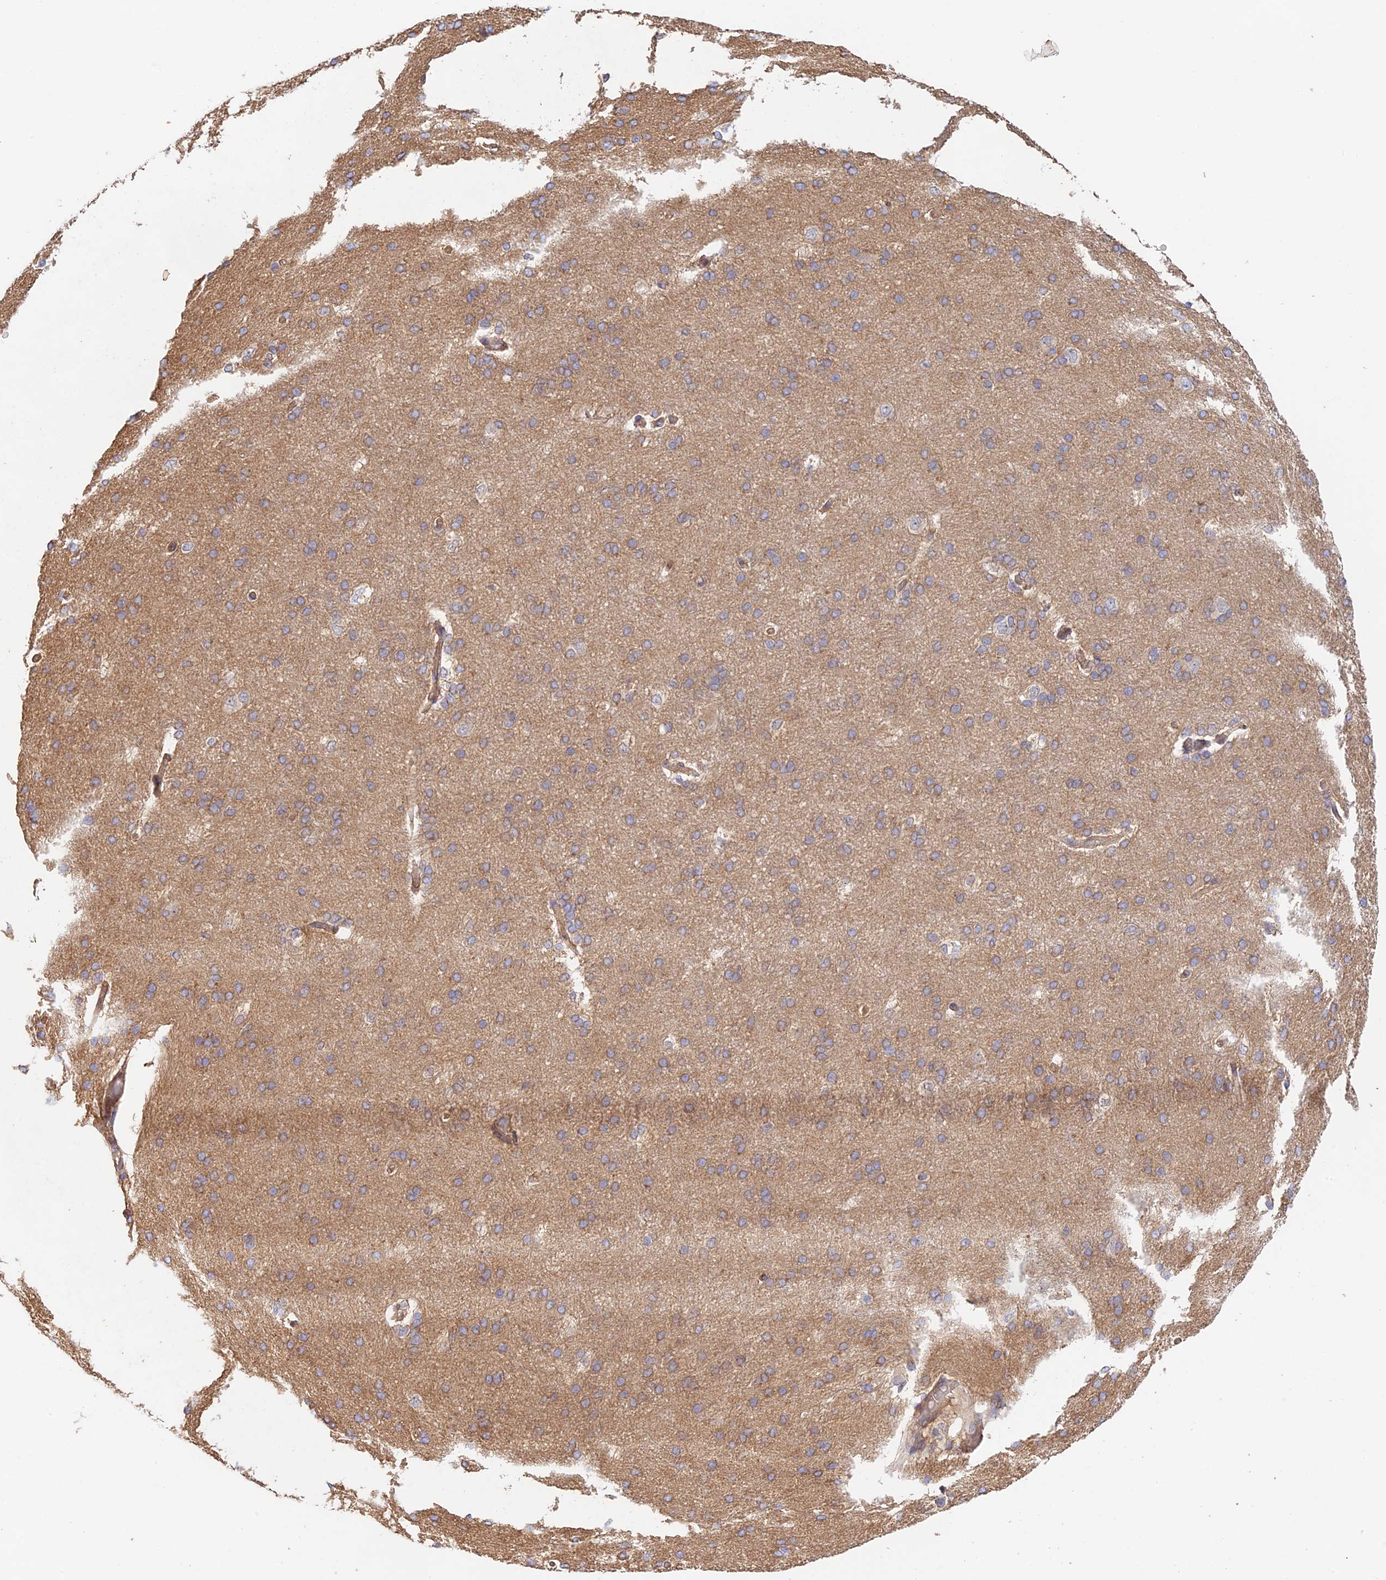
{"staining": {"intensity": "weak", "quantity": ">75%", "location": "cytoplasmic/membranous"}, "tissue": "cerebral cortex", "cell_type": "Endothelial cells", "image_type": "normal", "snomed": [{"axis": "morphology", "description": "Normal tissue, NOS"}, {"axis": "topography", "description": "Cerebral cortex"}], "caption": "High-power microscopy captured an immunohistochemistry (IHC) micrograph of benign cerebral cortex, revealing weak cytoplasmic/membranous expression in approximately >75% of endothelial cells.", "gene": "MYO9A", "patient": {"sex": "male", "age": 62}}